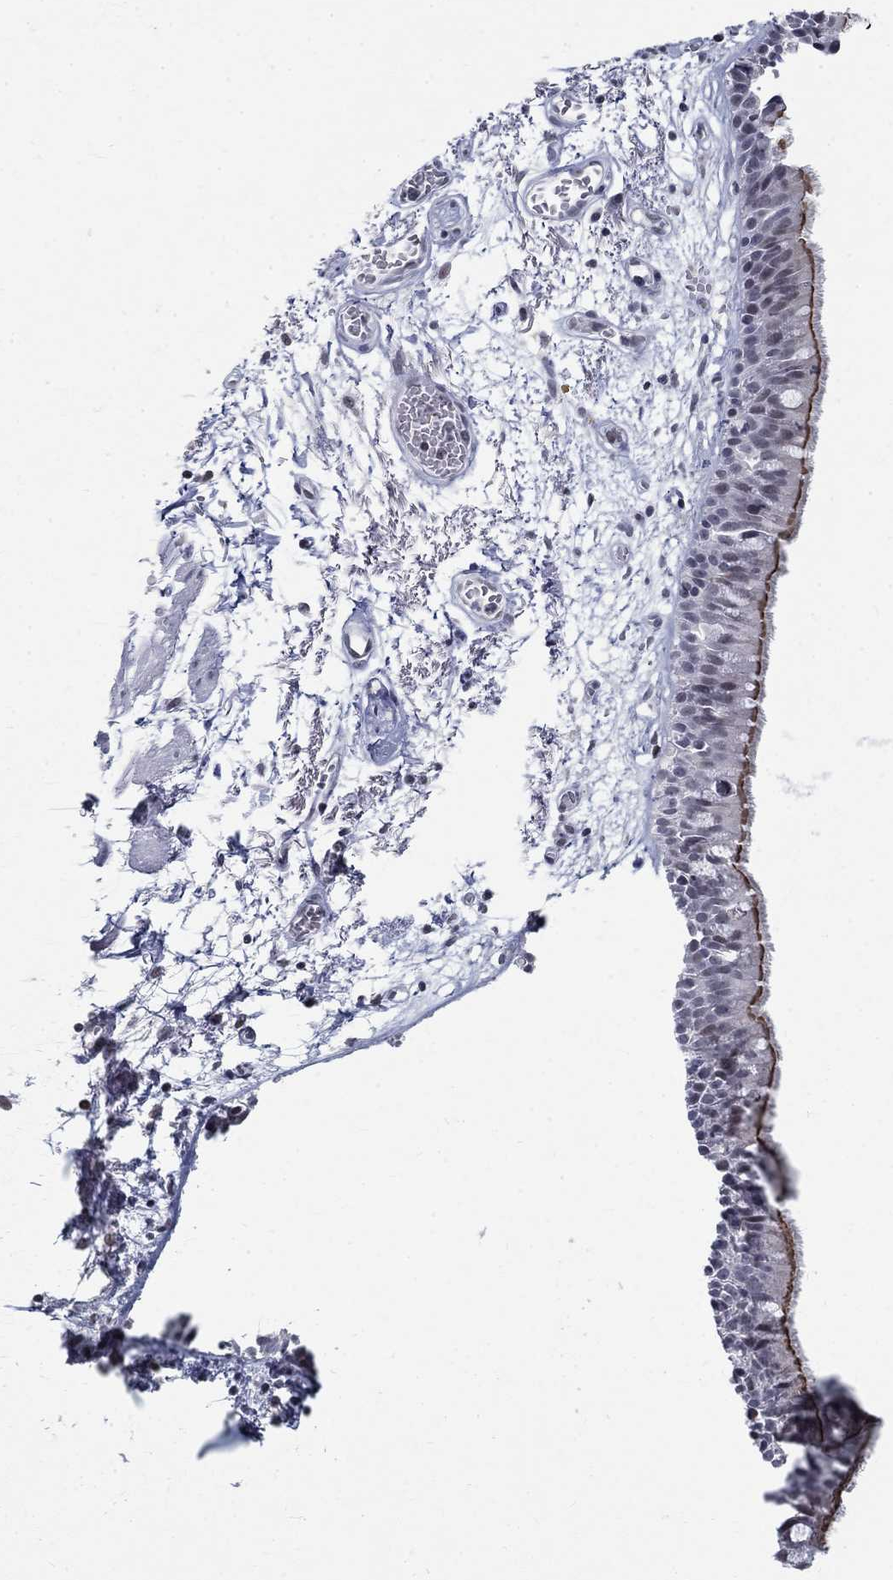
{"staining": {"intensity": "strong", "quantity": ">75%", "location": "cytoplasmic/membranous"}, "tissue": "bronchus", "cell_type": "Respiratory epithelial cells", "image_type": "normal", "snomed": [{"axis": "morphology", "description": "Normal tissue, NOS"}, {"axis": "morphology", "description": "Squamous cell carcinoma, NOS"}, {"axis": "topography", "description": "Cartilage tissue"}, {"axis": "topography", "description": "Bronchus"}, {"axis": "topography", "description": "Lung"}], "caption": "About >75% of respiratory epithelial cells in normal bronchus show strong cytoplasmic/membranous protein expression as visualized by brown immunohistochemical staining.", "gene": "BHLHE22", "patient": {"sex": "male", "age": 66}}